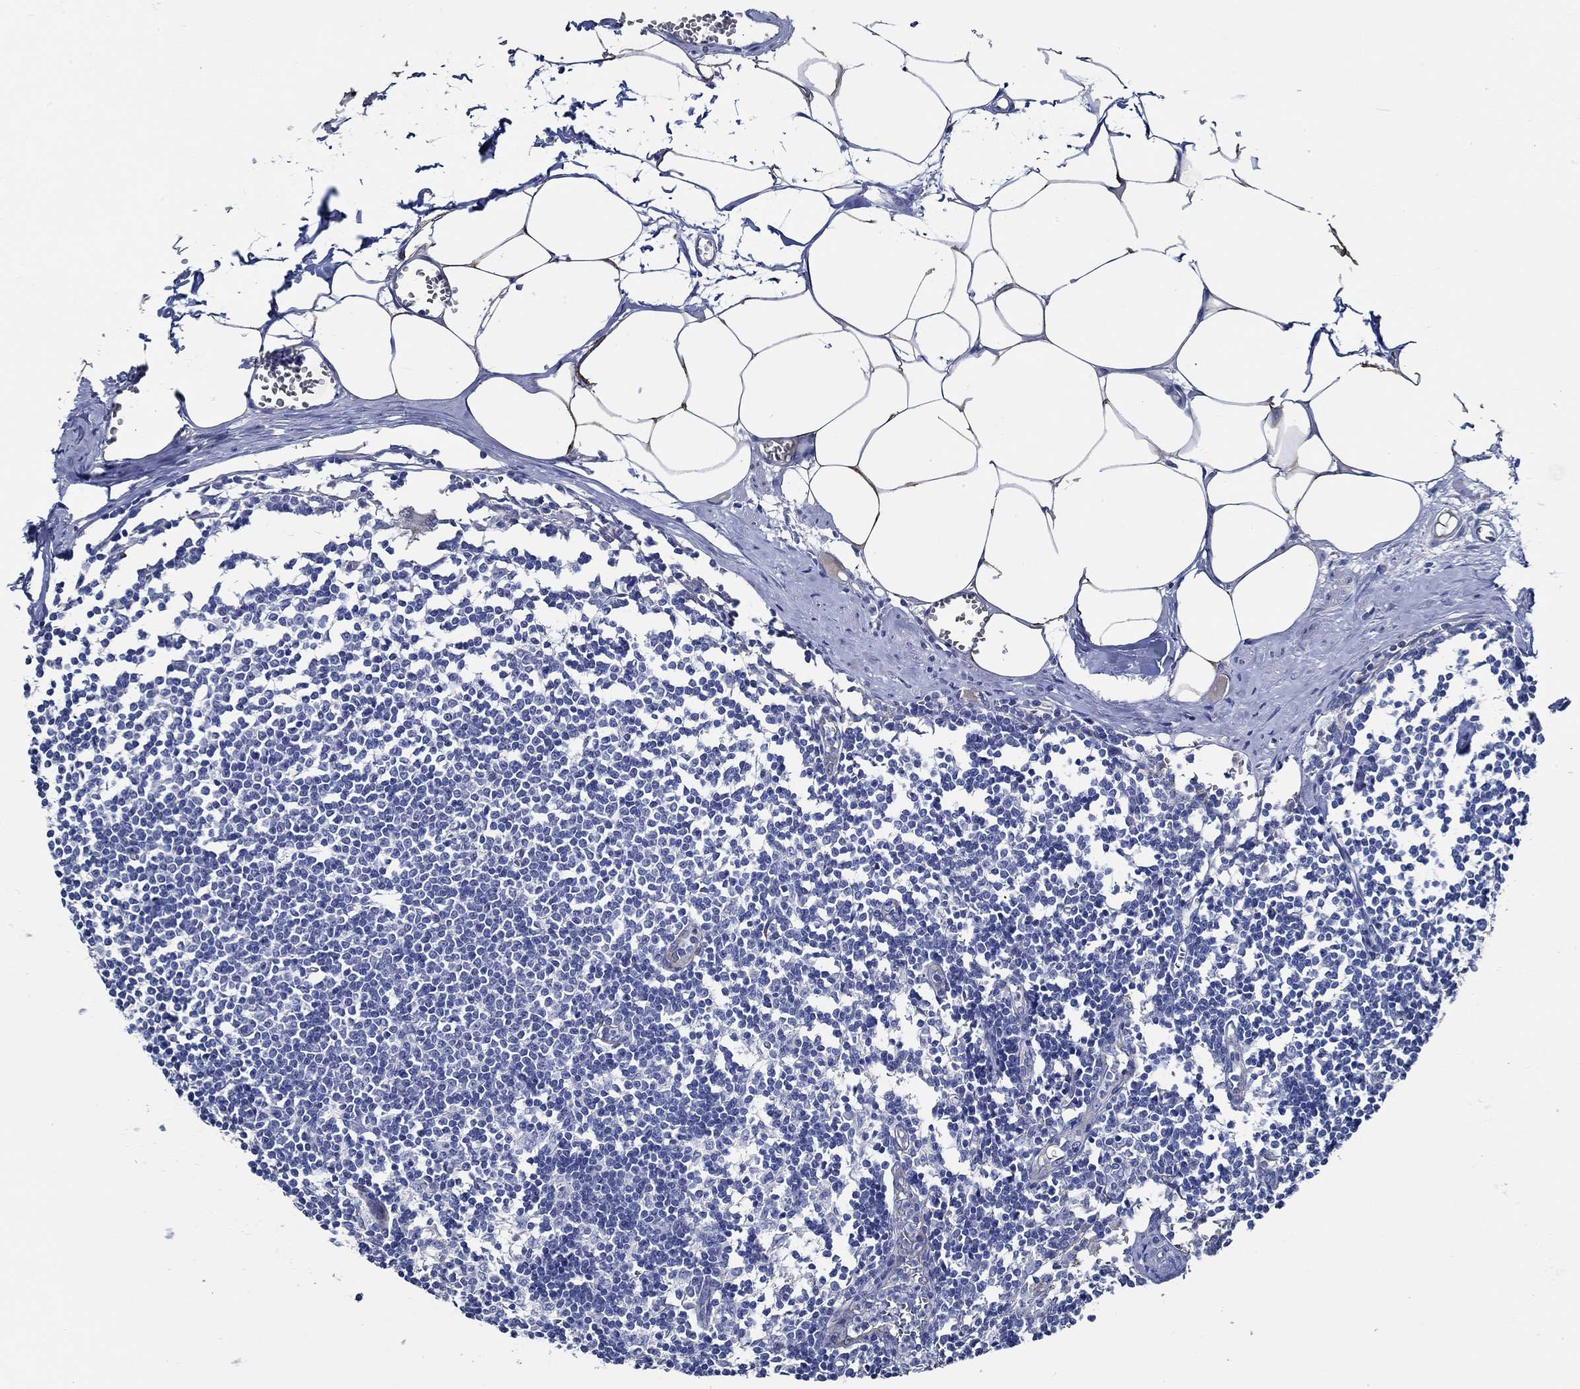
{"staining": {"intensity": "weak", "quantity": "<25%", "location": "cytoplasmic/membranous"}, "tissue": "lymph node", "cell_type": "Germinal center cells", "image_type": "normal", "snomed": [{"axis": "morphology", "description": "Normal tissue, NOS"}, {"axis": "topography", "description": "Lymph node"}], "caption": "A photomicrograph of lymph node stained for a protein shows no brown staining in germinal center cells.", "gene": "HECW2", "patient": {"sex": "male", "age": 59}}